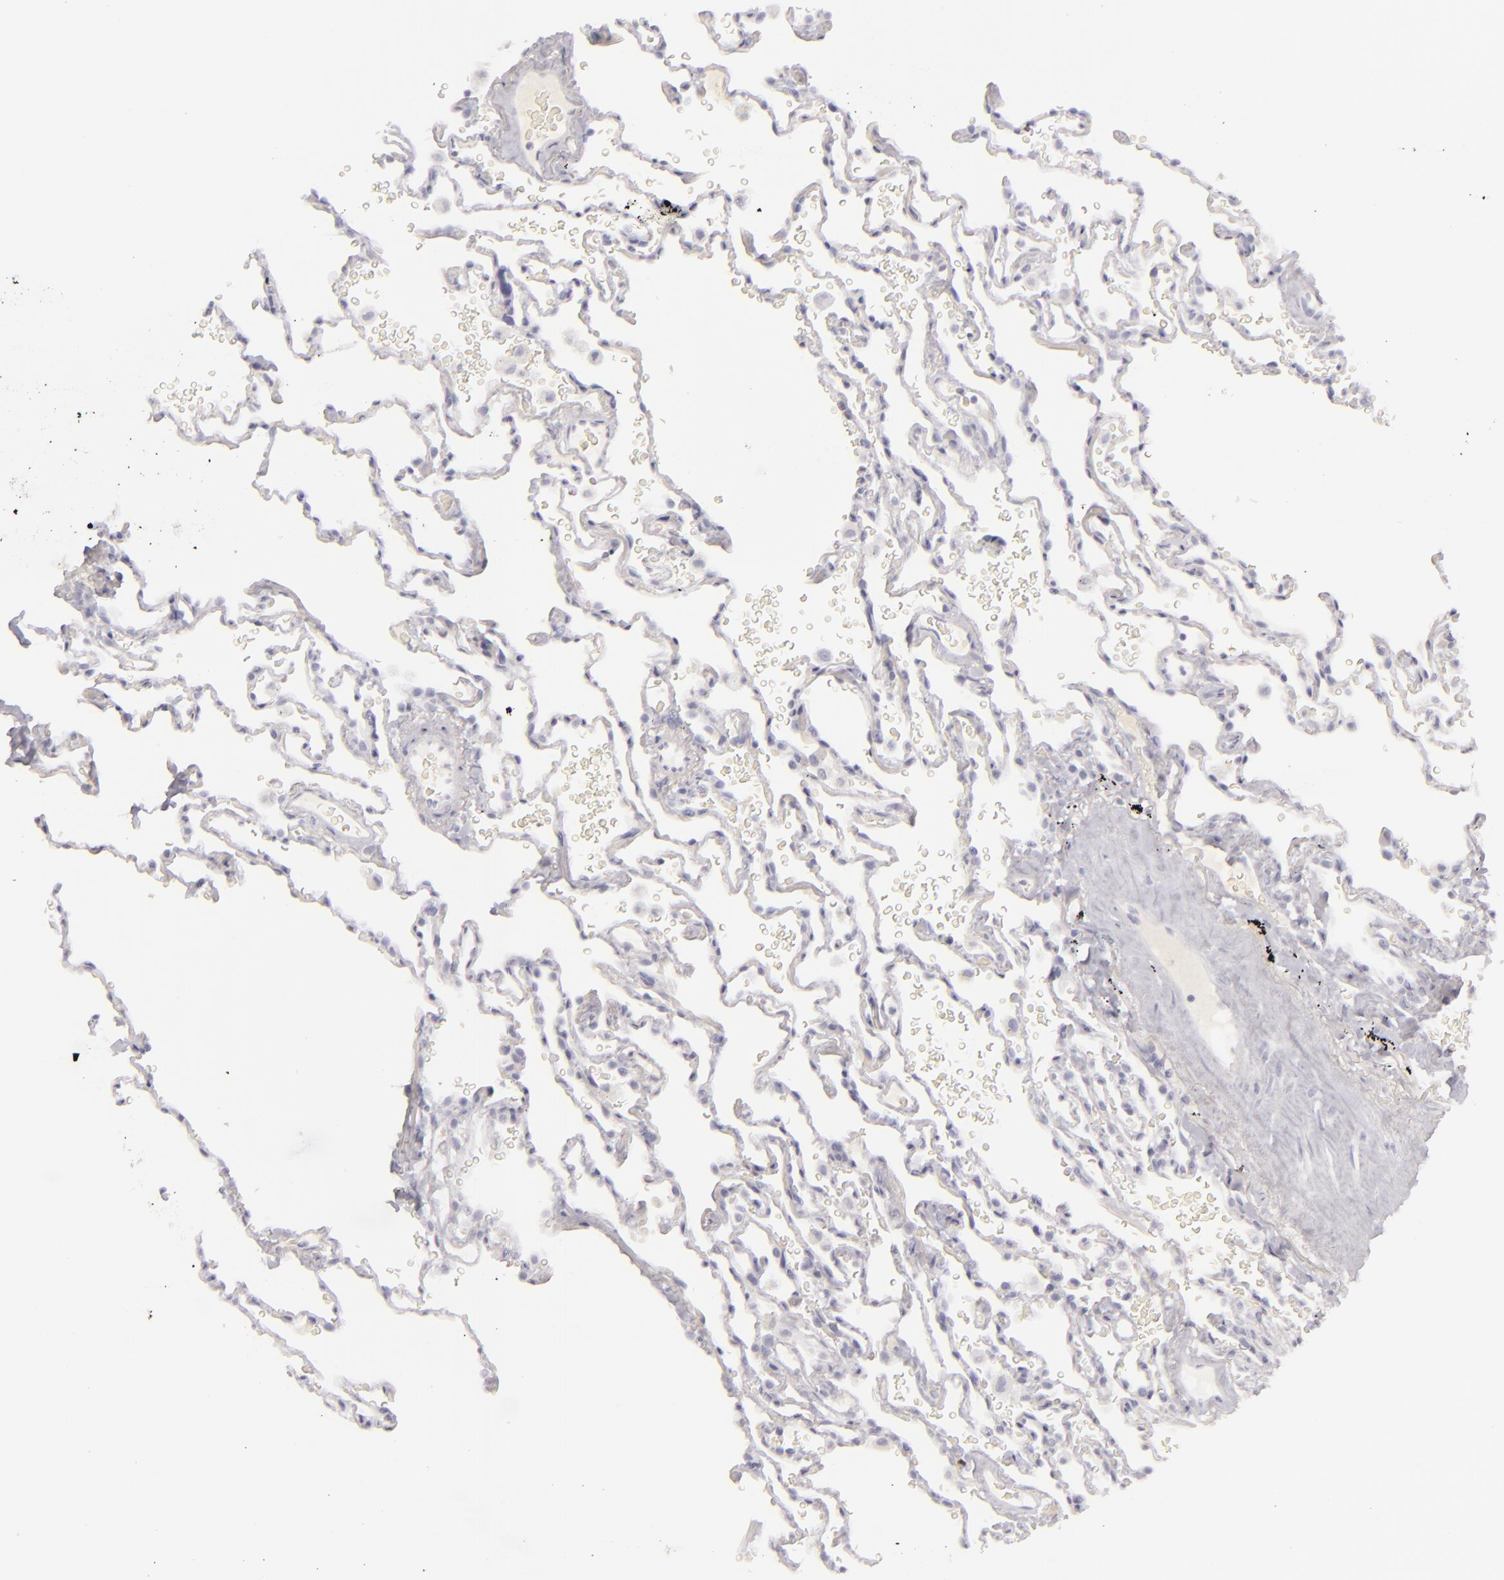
{"staining": {"intensity": "negative", "quantity": "none", "location": "none"}, "tissue": "lung", "cell_type": "Alveolar cells", "image_type": "normal", "snomed": [{"axis": "morphology", "description": "Normal tissue, NOS"}, {"axis": "topography", "description": "Lung"}], "caption": "Immunohistochemistry micrograph of benign lung: lung stained with DAB demonstrates no significant protein positivity in alveolar cells.", "gene": "CDX2", "patient": {"sex": "male", "age": 59}}